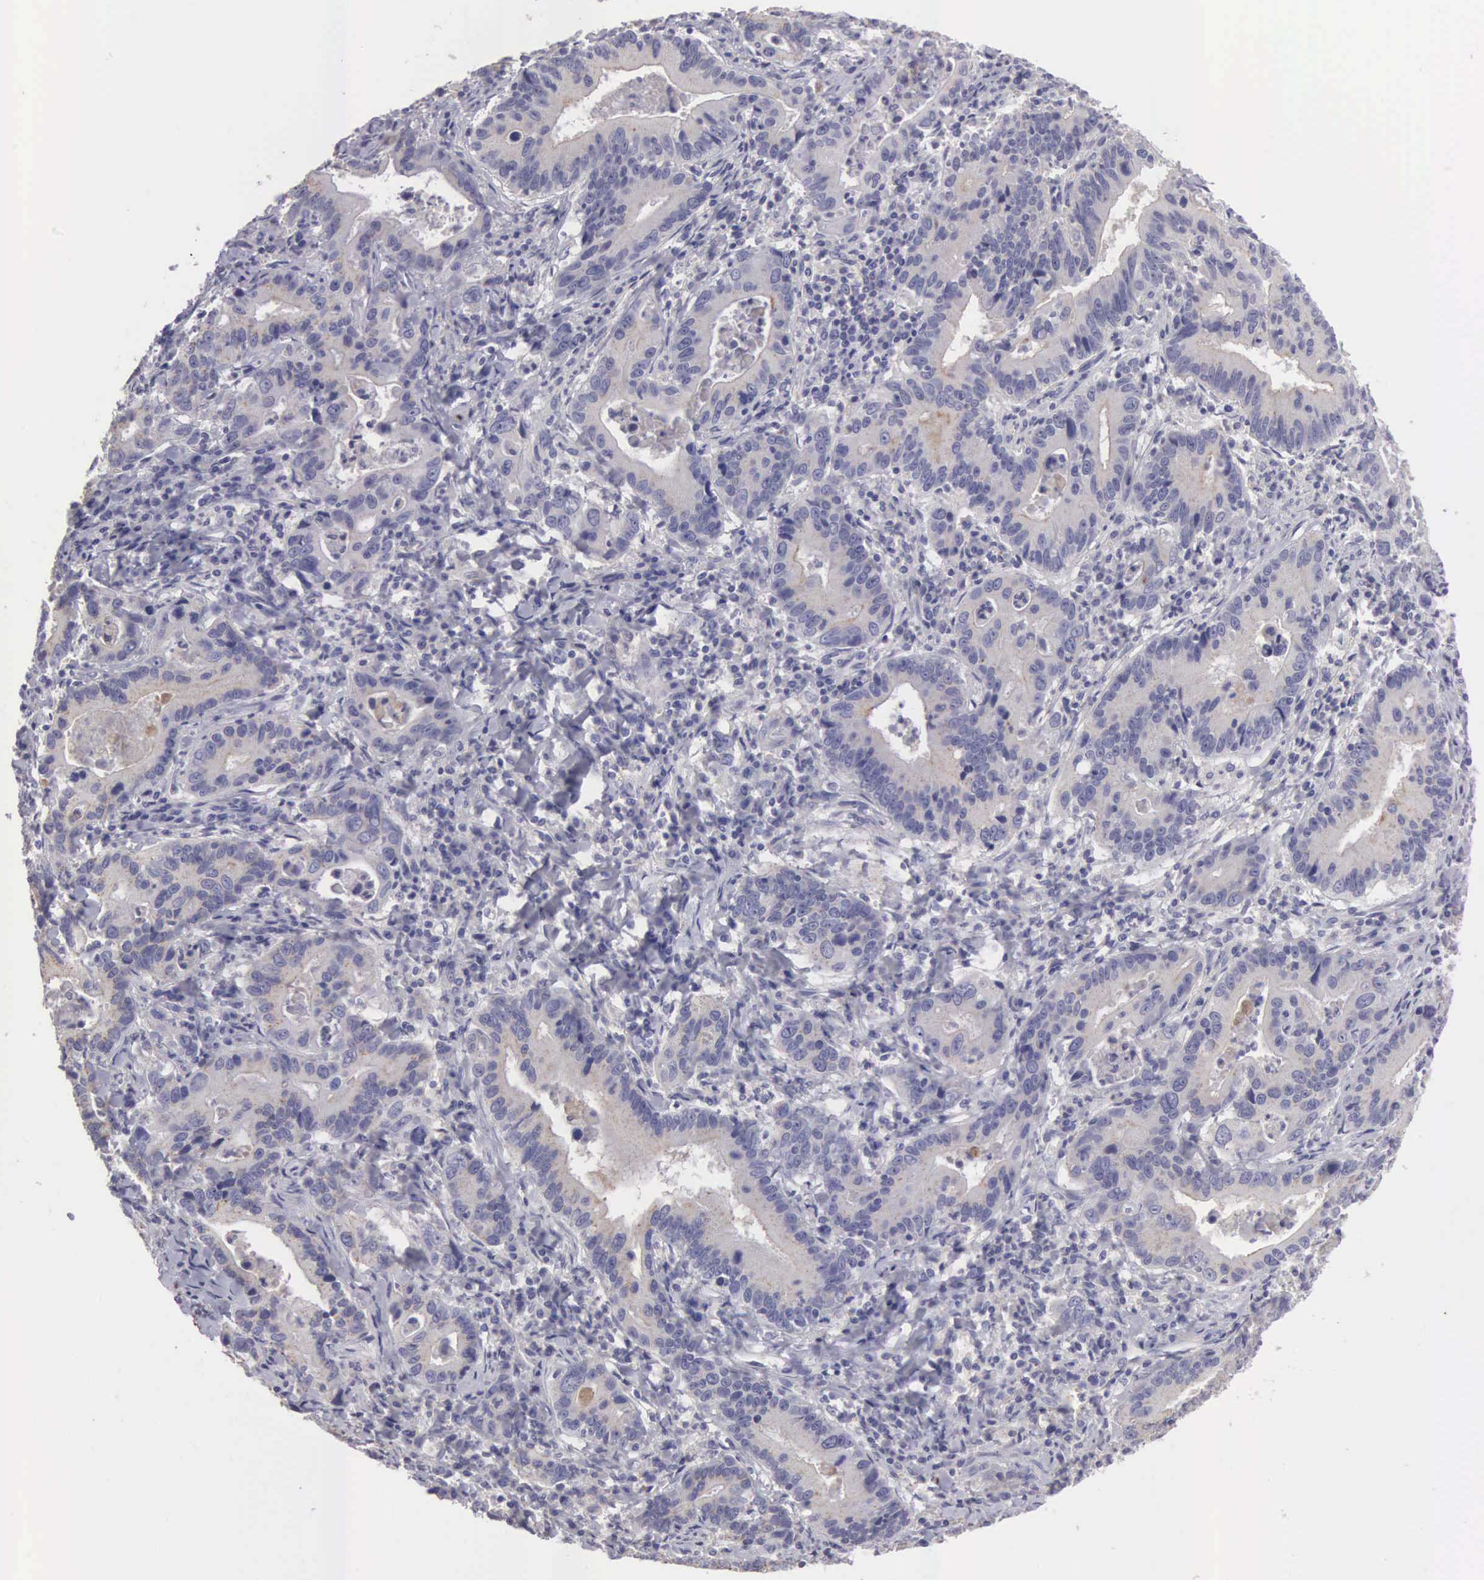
{"staining": {"intensity": "negative", "quantity": "none", "location": "none"}, "tissue": "stomach cancer", "cell_type": "Tumor cells", "image_type": "cancer", "snomed": [{"axis": "morphology", "description": "Adenocarcinoma, NOS"}, {"axis": "topography", "description": "Stomach, upper"}], "caption": "DAB immunohistochemical staining of adenocarcinoma (stomach) demonstrates no significant expression in tumor cells.", "gene": "CLU", "patient": {"sex": "male", "age": 63}}